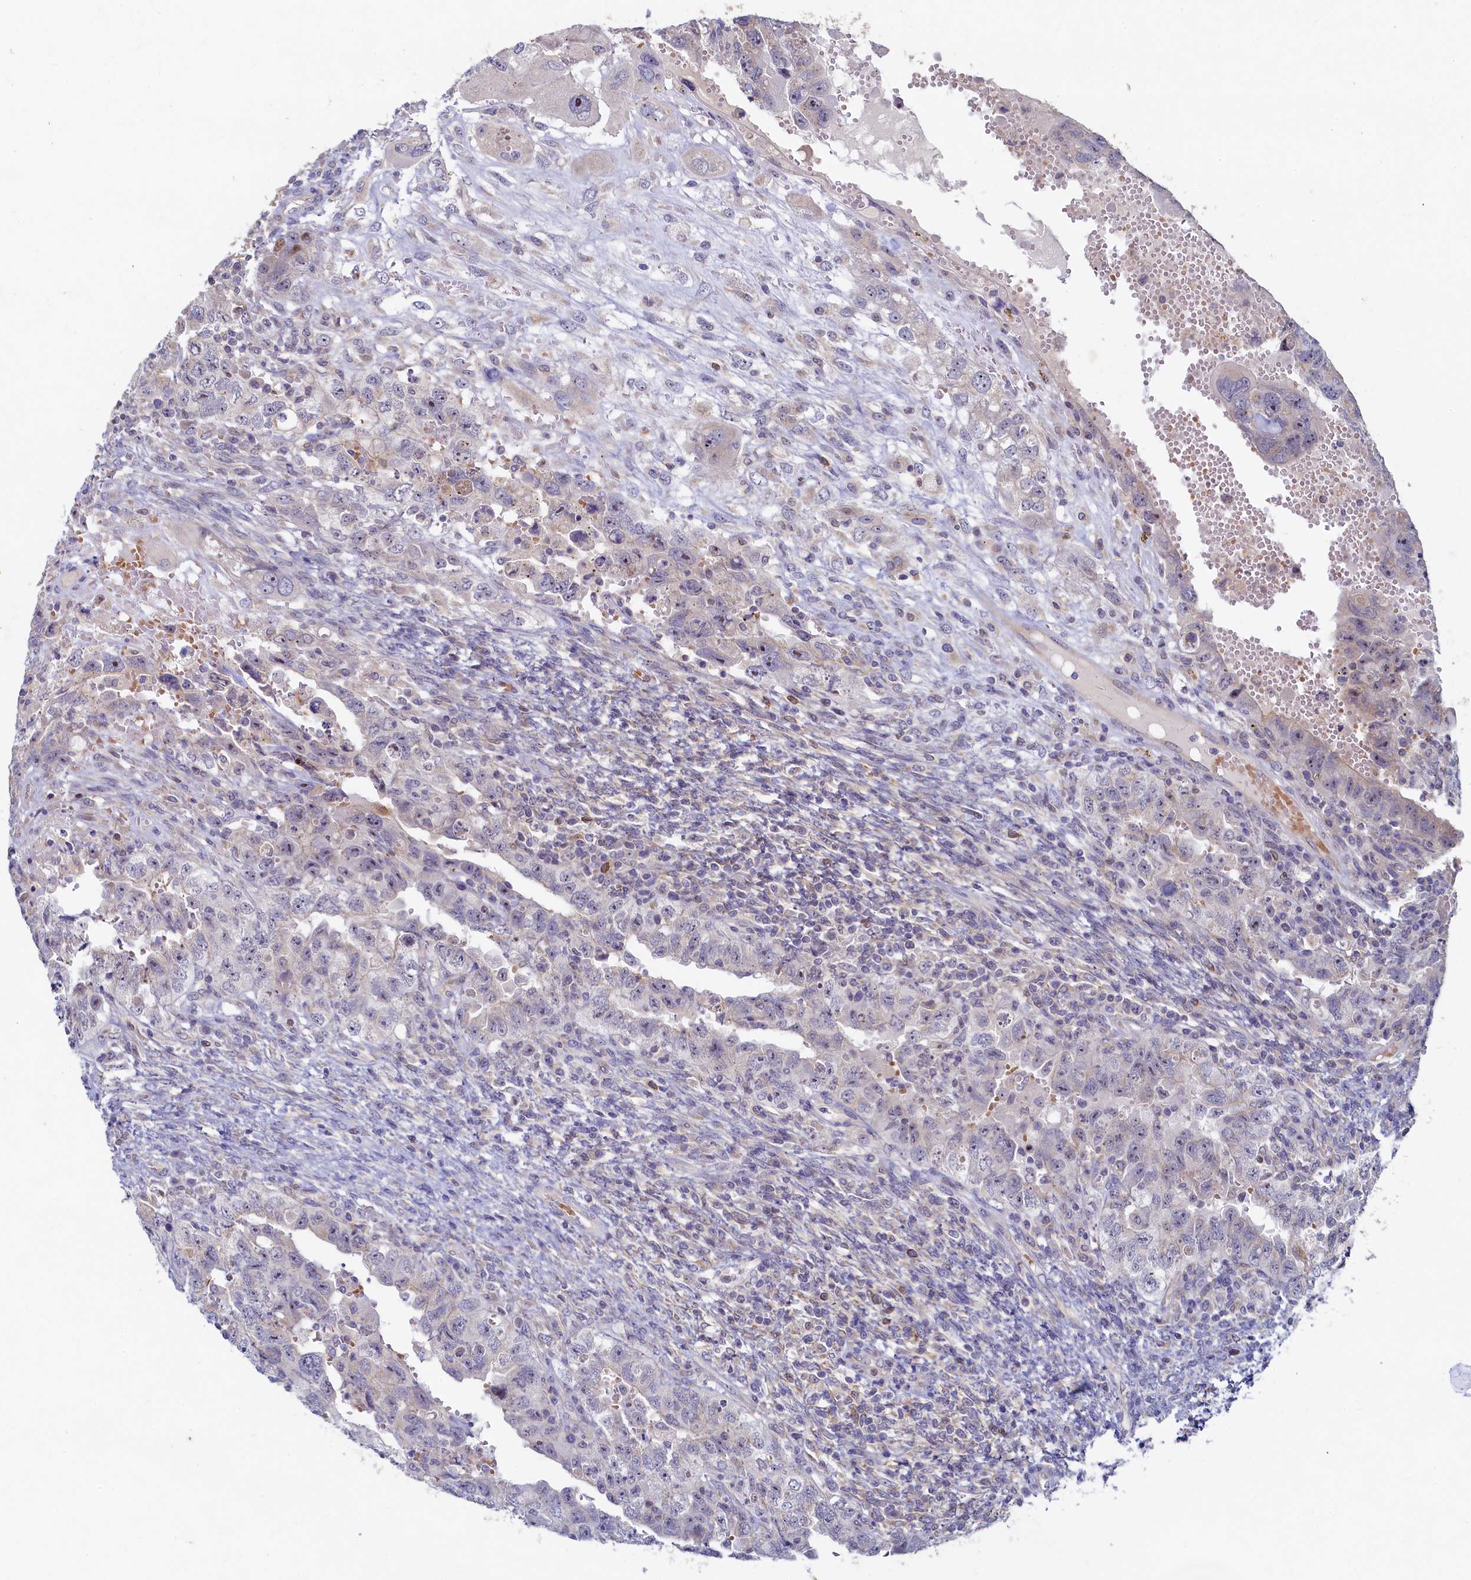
{"staining": {"intensity": "negative", "quantity": "none", "location": "none"}, "tissue": "testis cancer", "cell_type": "Tumor cells", "image_type": "cancer", "snomed": [{"axis": "morphology", "description": "Carcinoma, Embryonal, NOS"}, {"axis": "topography", "description": "Testis"}], "caption": "Tumor cells show no significant staining in embryonal carcinoma (testis).", "gene": "CEP20", "patient": {"sex": "male", "age": 26}}